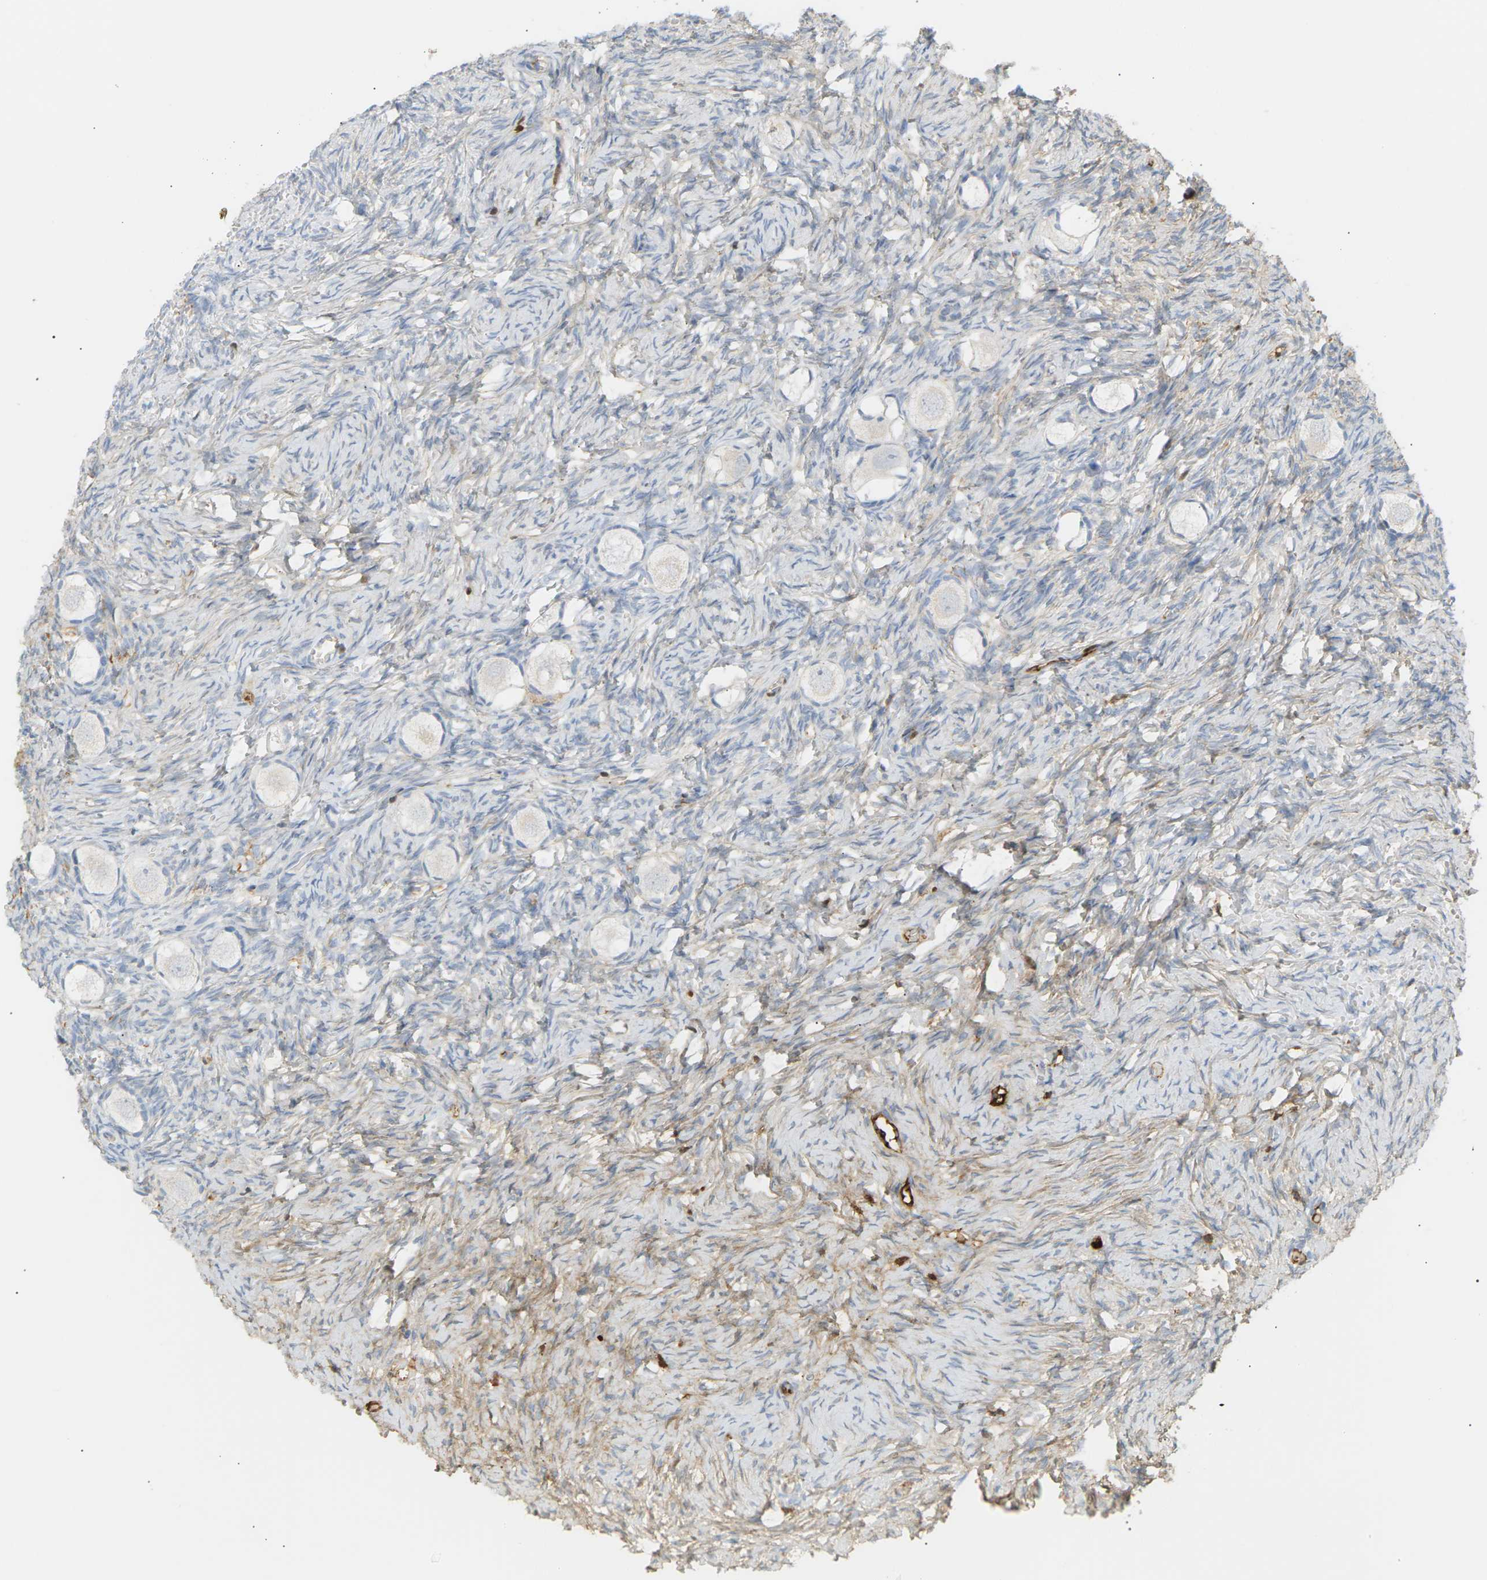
{"staining": {"intensity": "negative", "quantity": "none", "location": "none"}, "tissue": "ovary", "cell_type": "Follicle cells", "image_type": "normal", "snomed": [{"axis": "morphology", "description": "Normal tissue, NOS"}, {"axis": "topography", "description": "Ovary"}], "caption": "An image of ovary stained for a protein shows no brown staining in follicle cells. (DAB immunohistochemistry with hematoxylin counter stain).", "gene": "IGLC3", "patient": {"sex": "female", "age": 27}}